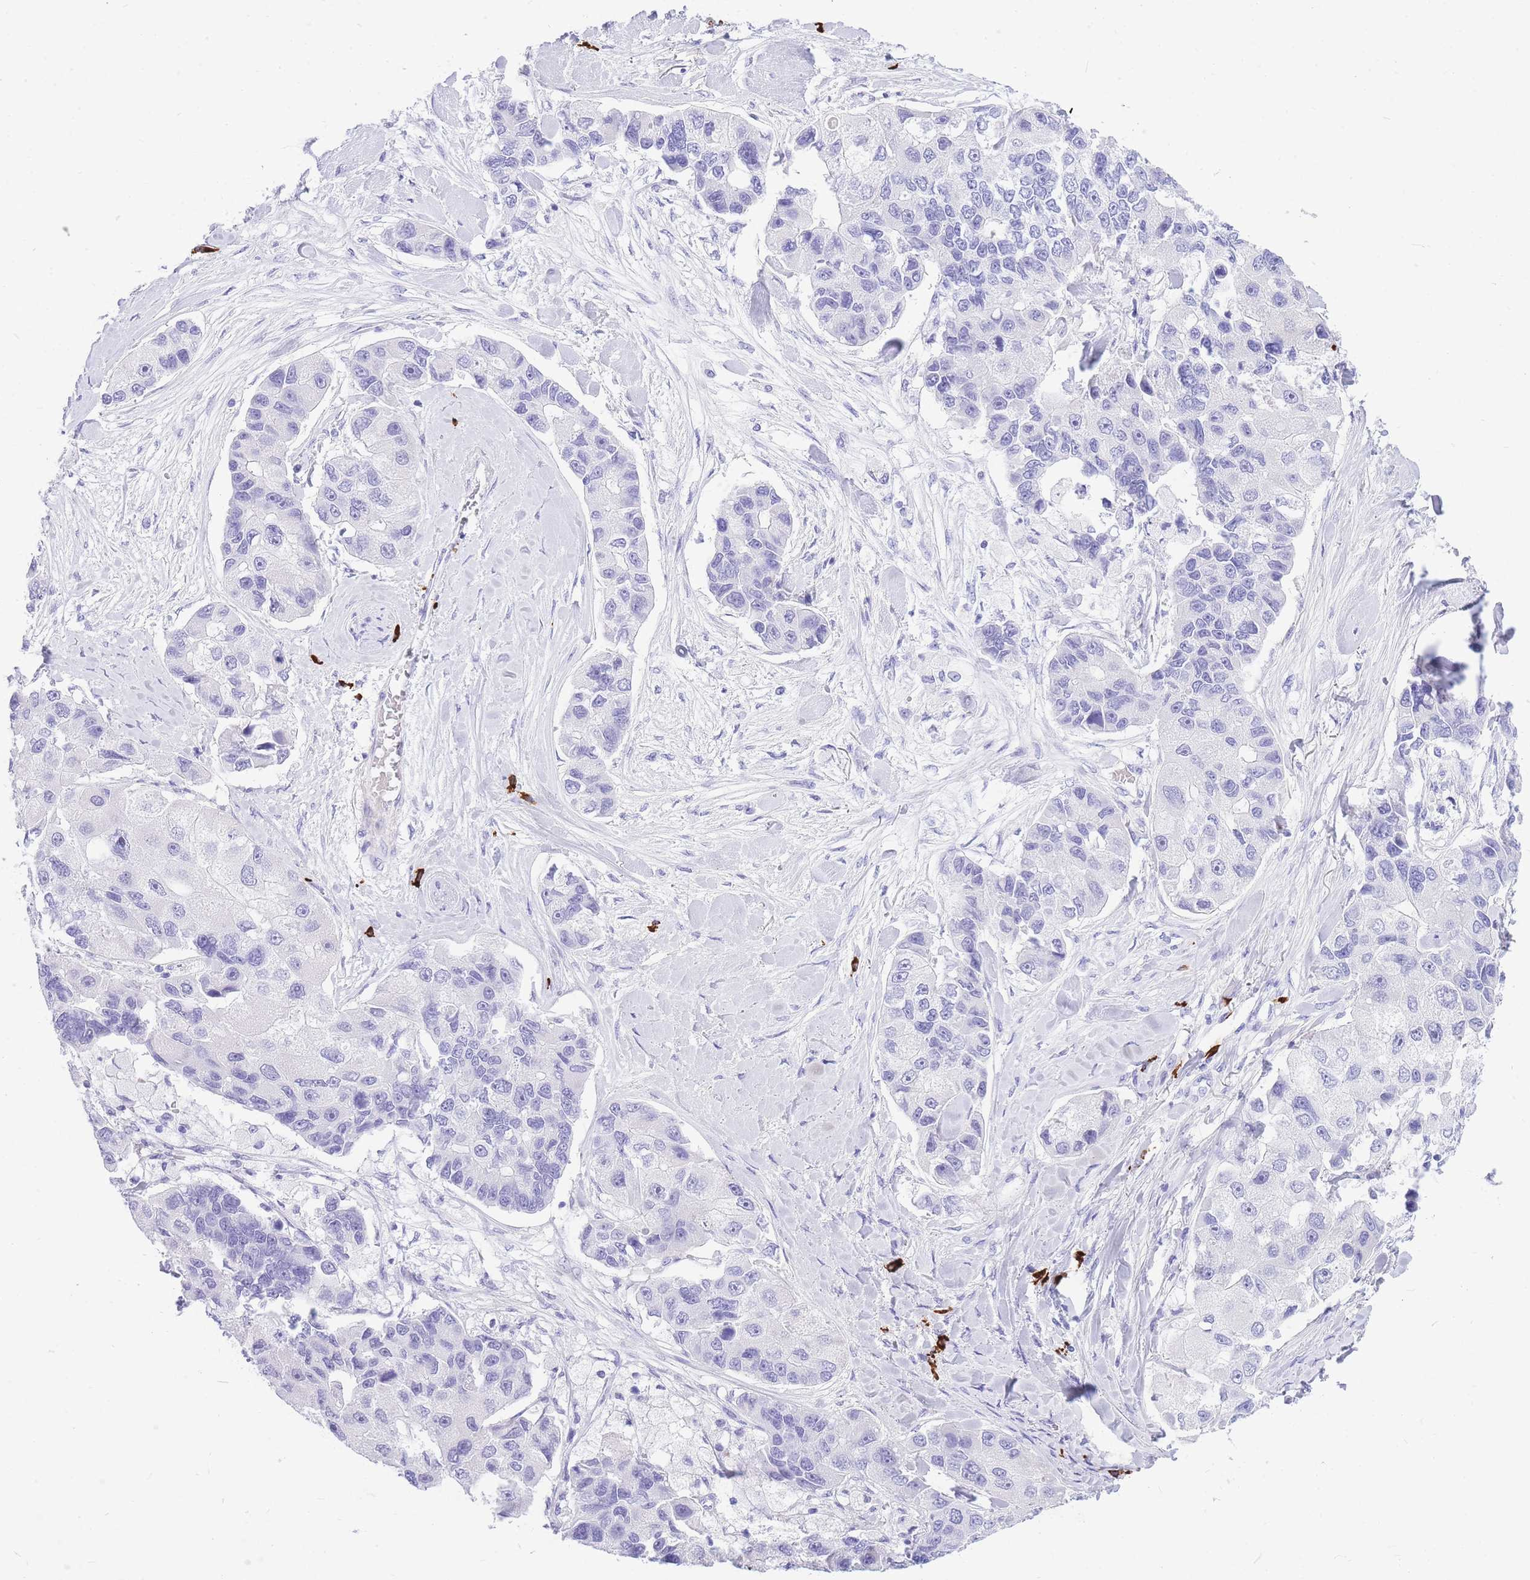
{"staining": {"intensity": "negative", "quantity": "none", "location": "none"}, "tissue": "lung cancer", "cell_type": "Tumor cells", "image_type": "cancer", "snomed": [{"axis": "morphology", "description": "Adenocarcinoma, NOS"}, {"axis": "topography", "description": "Lung"}], "caption": "The immunohistochemistry (IHC) image has no significant positivity in tumor cells of lung adenocarcinoma tissue.", "gene": "ZFP62", "patient": {"sex": "female", "age": 54}}